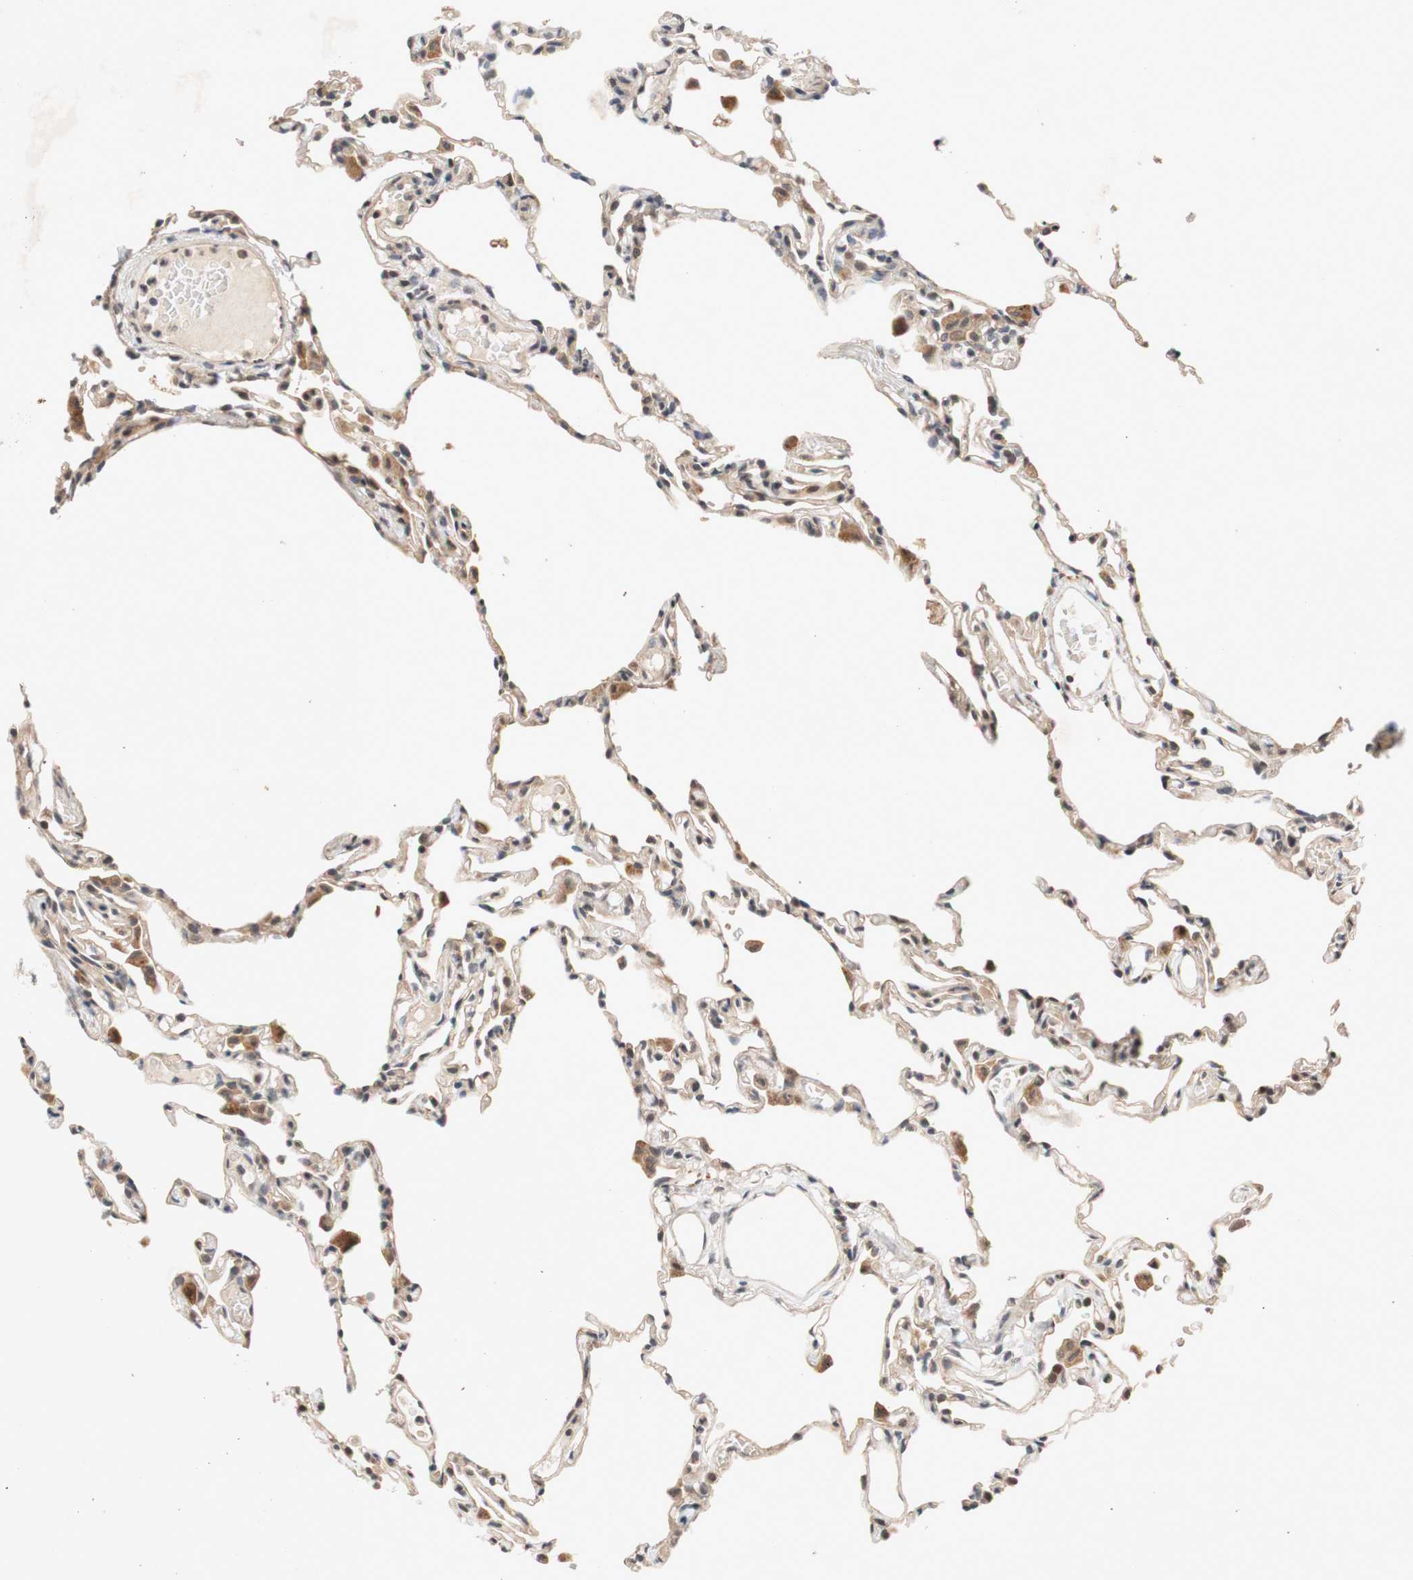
{"staining": {"intensity": "moderate", "quantity": "25%-75%", "location": "cytoplasmic/membranous,nuclear"}, "tissue": "lung", "cell_type": "Alveolar cells", "image_type": "normal", "snomed": [{"axis": "morphology", "description": "Normal tissue, NOS"}, {"axis": "topography", "description": "Lung"}], "caption": "Alveolar cells show moderate cytoplasmic/membranous,nuclear staining in about 25%-75% of cells in normal lung. The staining was performed using DAB (3,3'-diaminobenzidine) to visualize the protein expression in brown, while the nuclei were stained in blue with hematoxylin (Magnification: 20x).", "gene": "PIN1", "patient": {"sex": "female", "age": 49}}